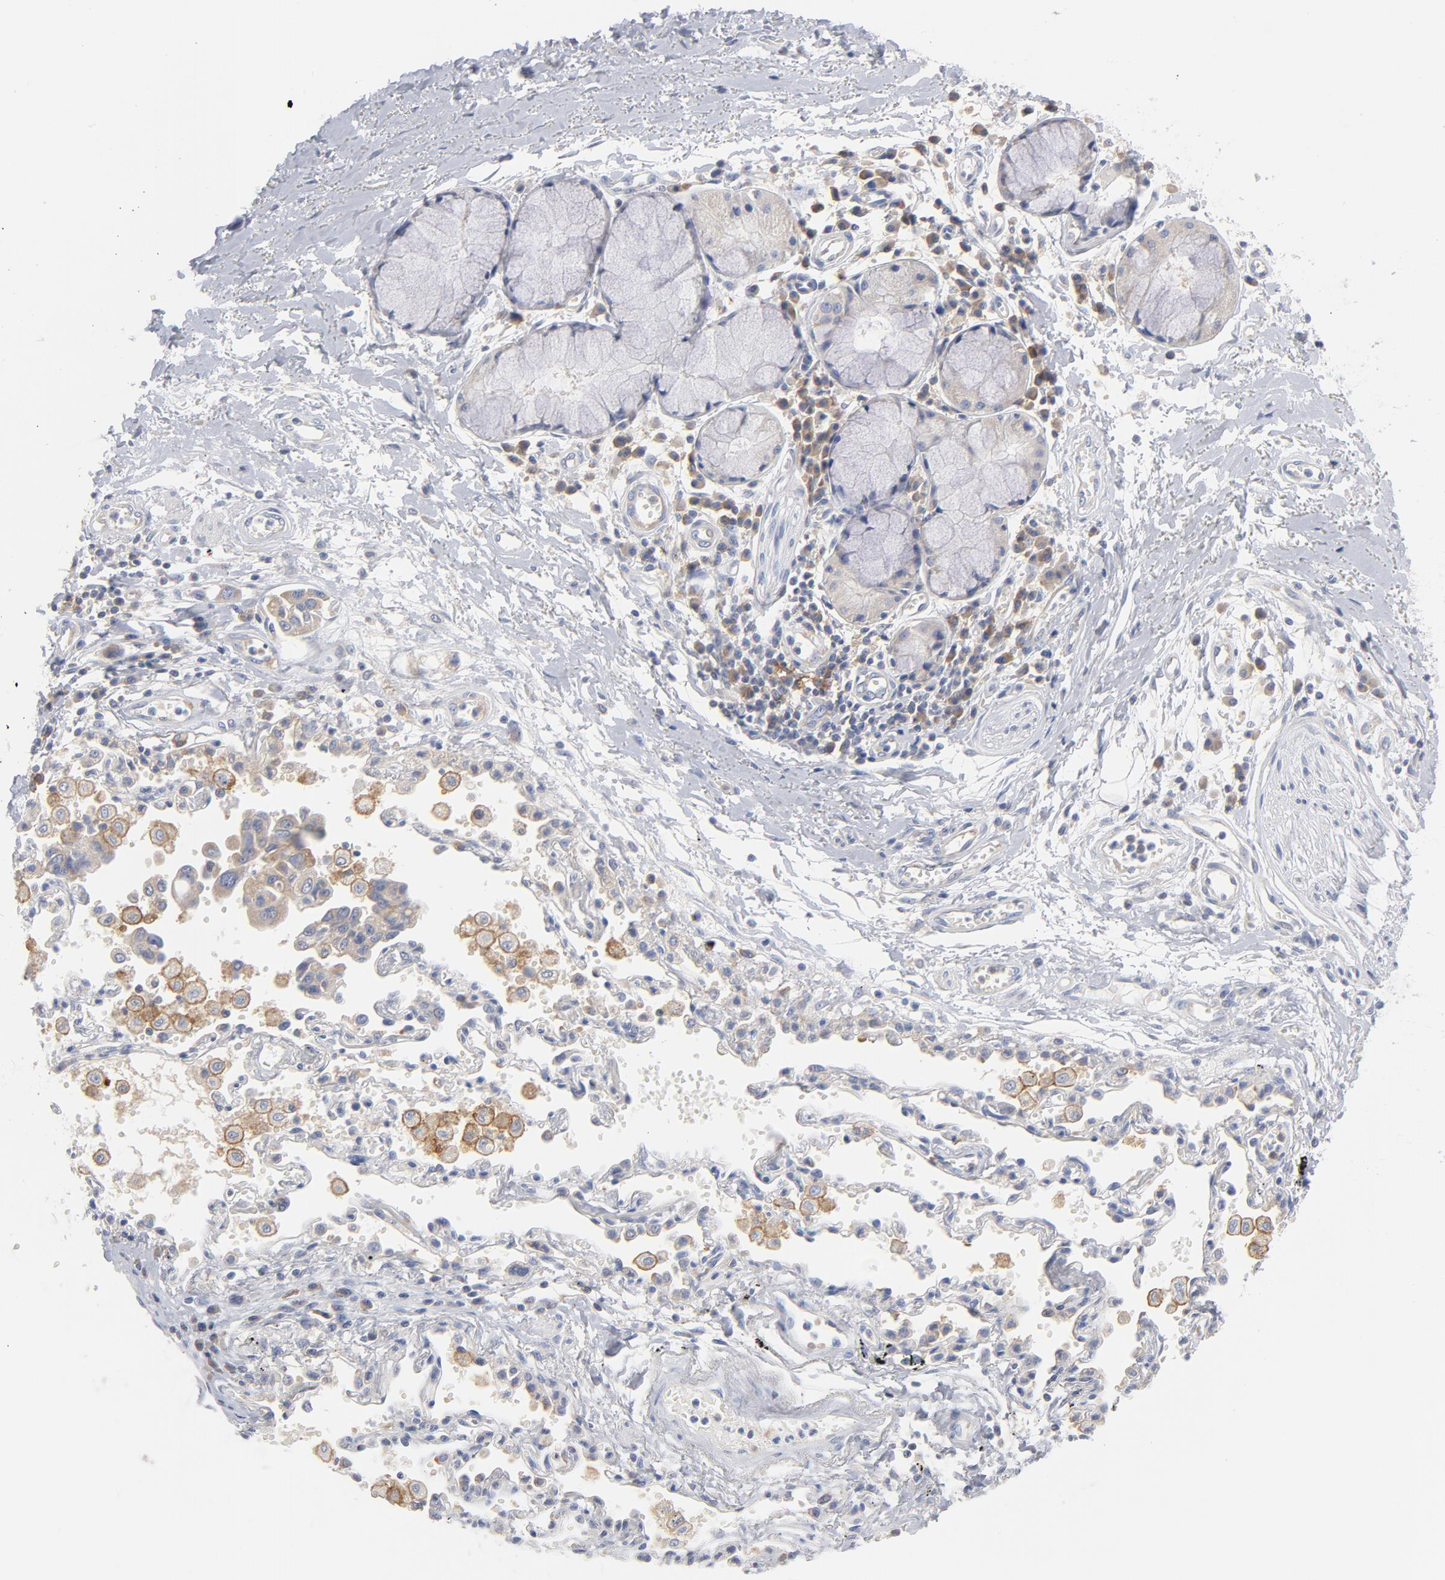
{"staining": {"intensity": "negative", "quantity": "none", "location": "none"}, "tissue": "adipose tissue", "cell_type": "Adipocytes", "image_type": "normal", "snomed": [{"axis": "morphology", "description": "Normal tissue, NOS"}, {"axis": "morphology", "description": "Adenocarcinoma, NOS"}, {"axis": "topography", "description": "Cartilage tissue"}, {"axis": "topography", "description": "Bronchus"}, {"axis": "topography", "description": "Lung"}], "caption": "There is no significant staining in adipocytes of adipose tissue. (Immunohistochemistry, brightfield microscopy, high magnification).", "gene": "CD86", "patient": {"sex": "female", "age": 67}}